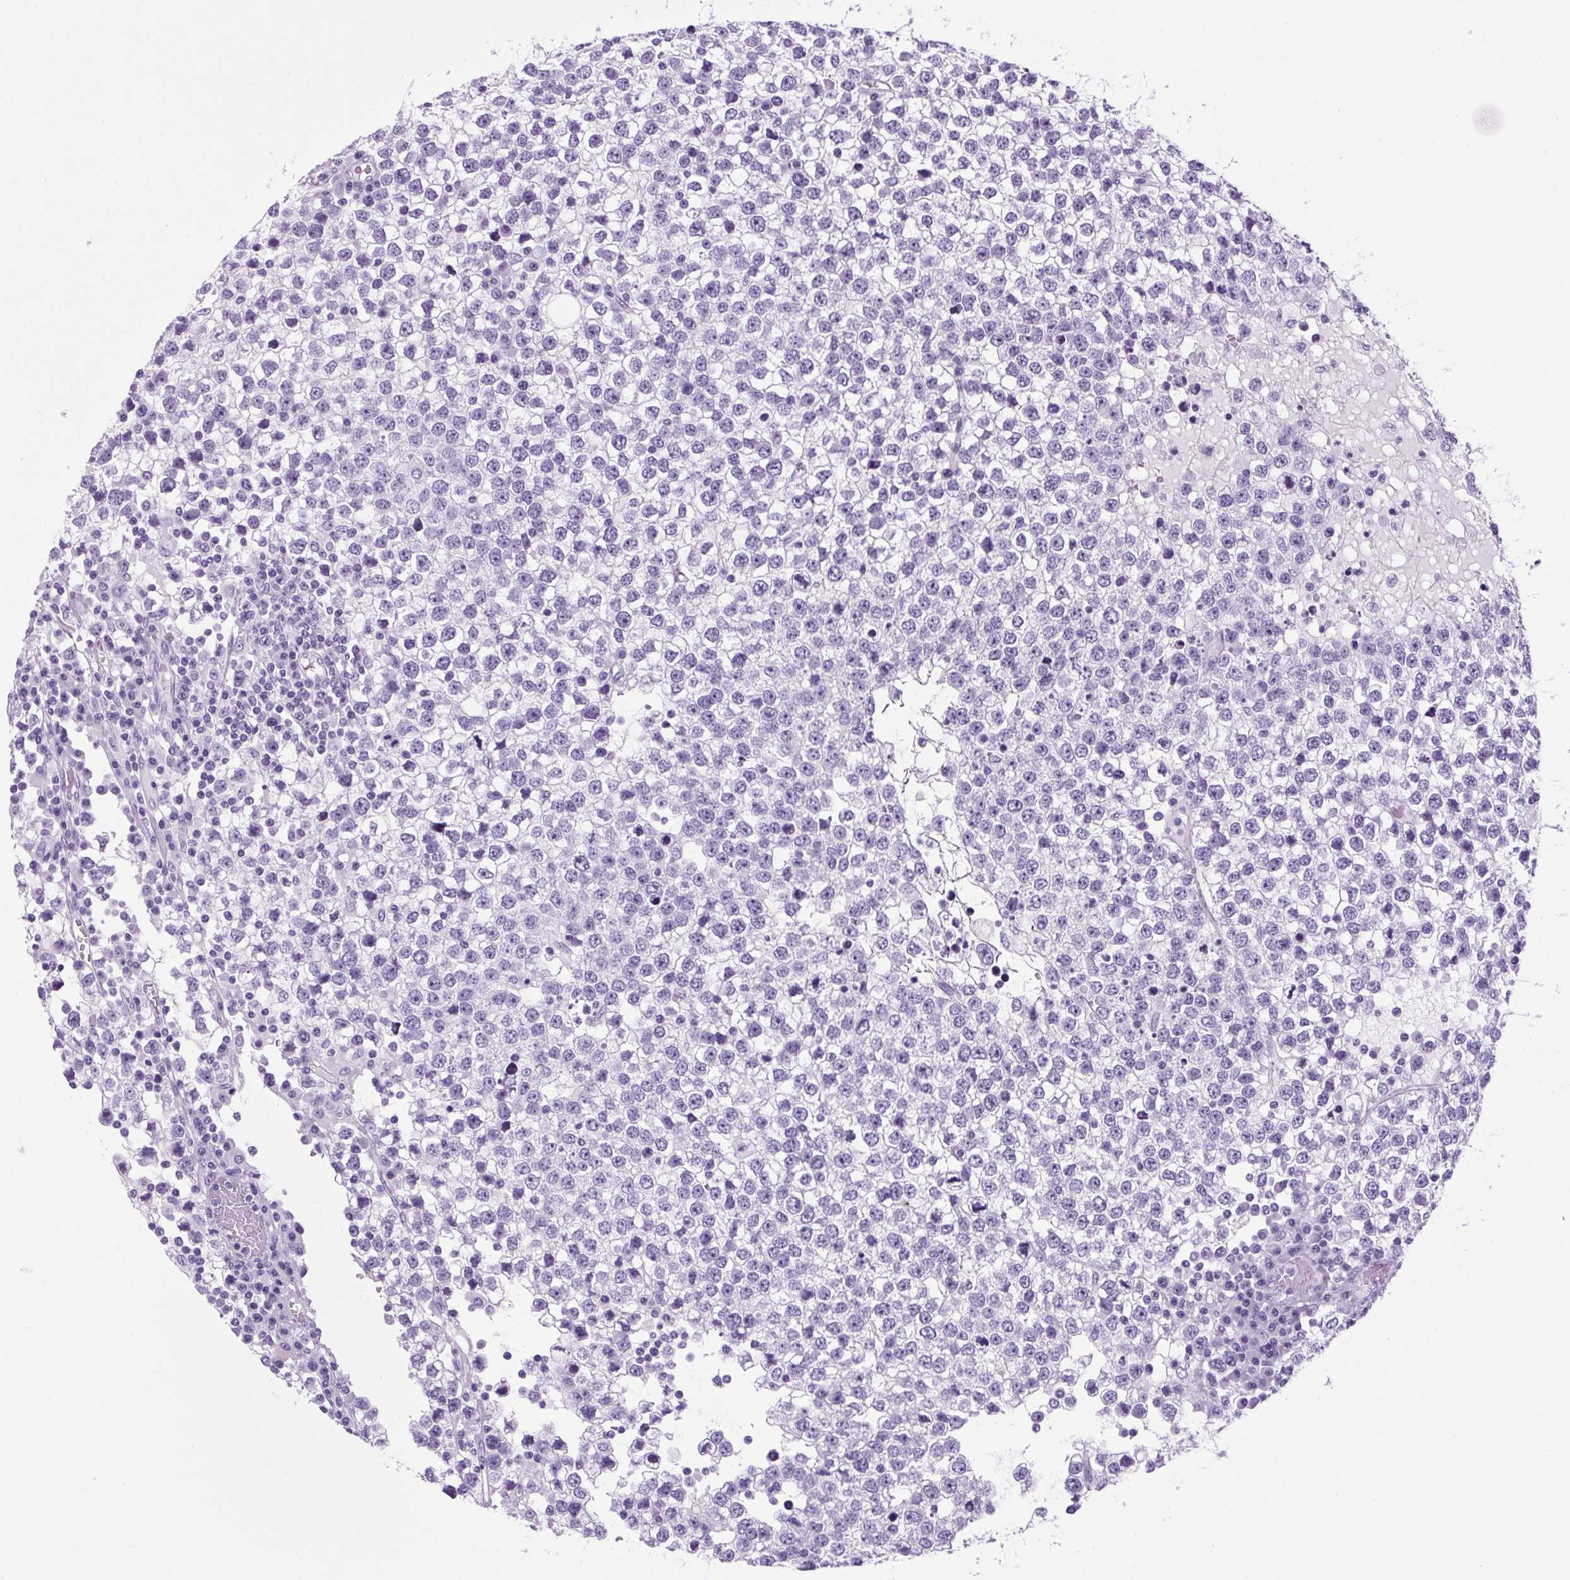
{"staining": {"intensity": "negative", "quantity": "none", "location": "none"}, "tissue": "testis cancer", "cell_type": "Tumor cells", "image_type": "cancer", "snomed": [{"axis": "morphology", "description": "Seminoma, NOS"}, {"axis": "topography", "description": "Testis"}], "caption": "Tumor cells show no significant protein expression in seminoma (testis).", "gene": "OOEP", "patient": {"sex": "male", "age": 65}}